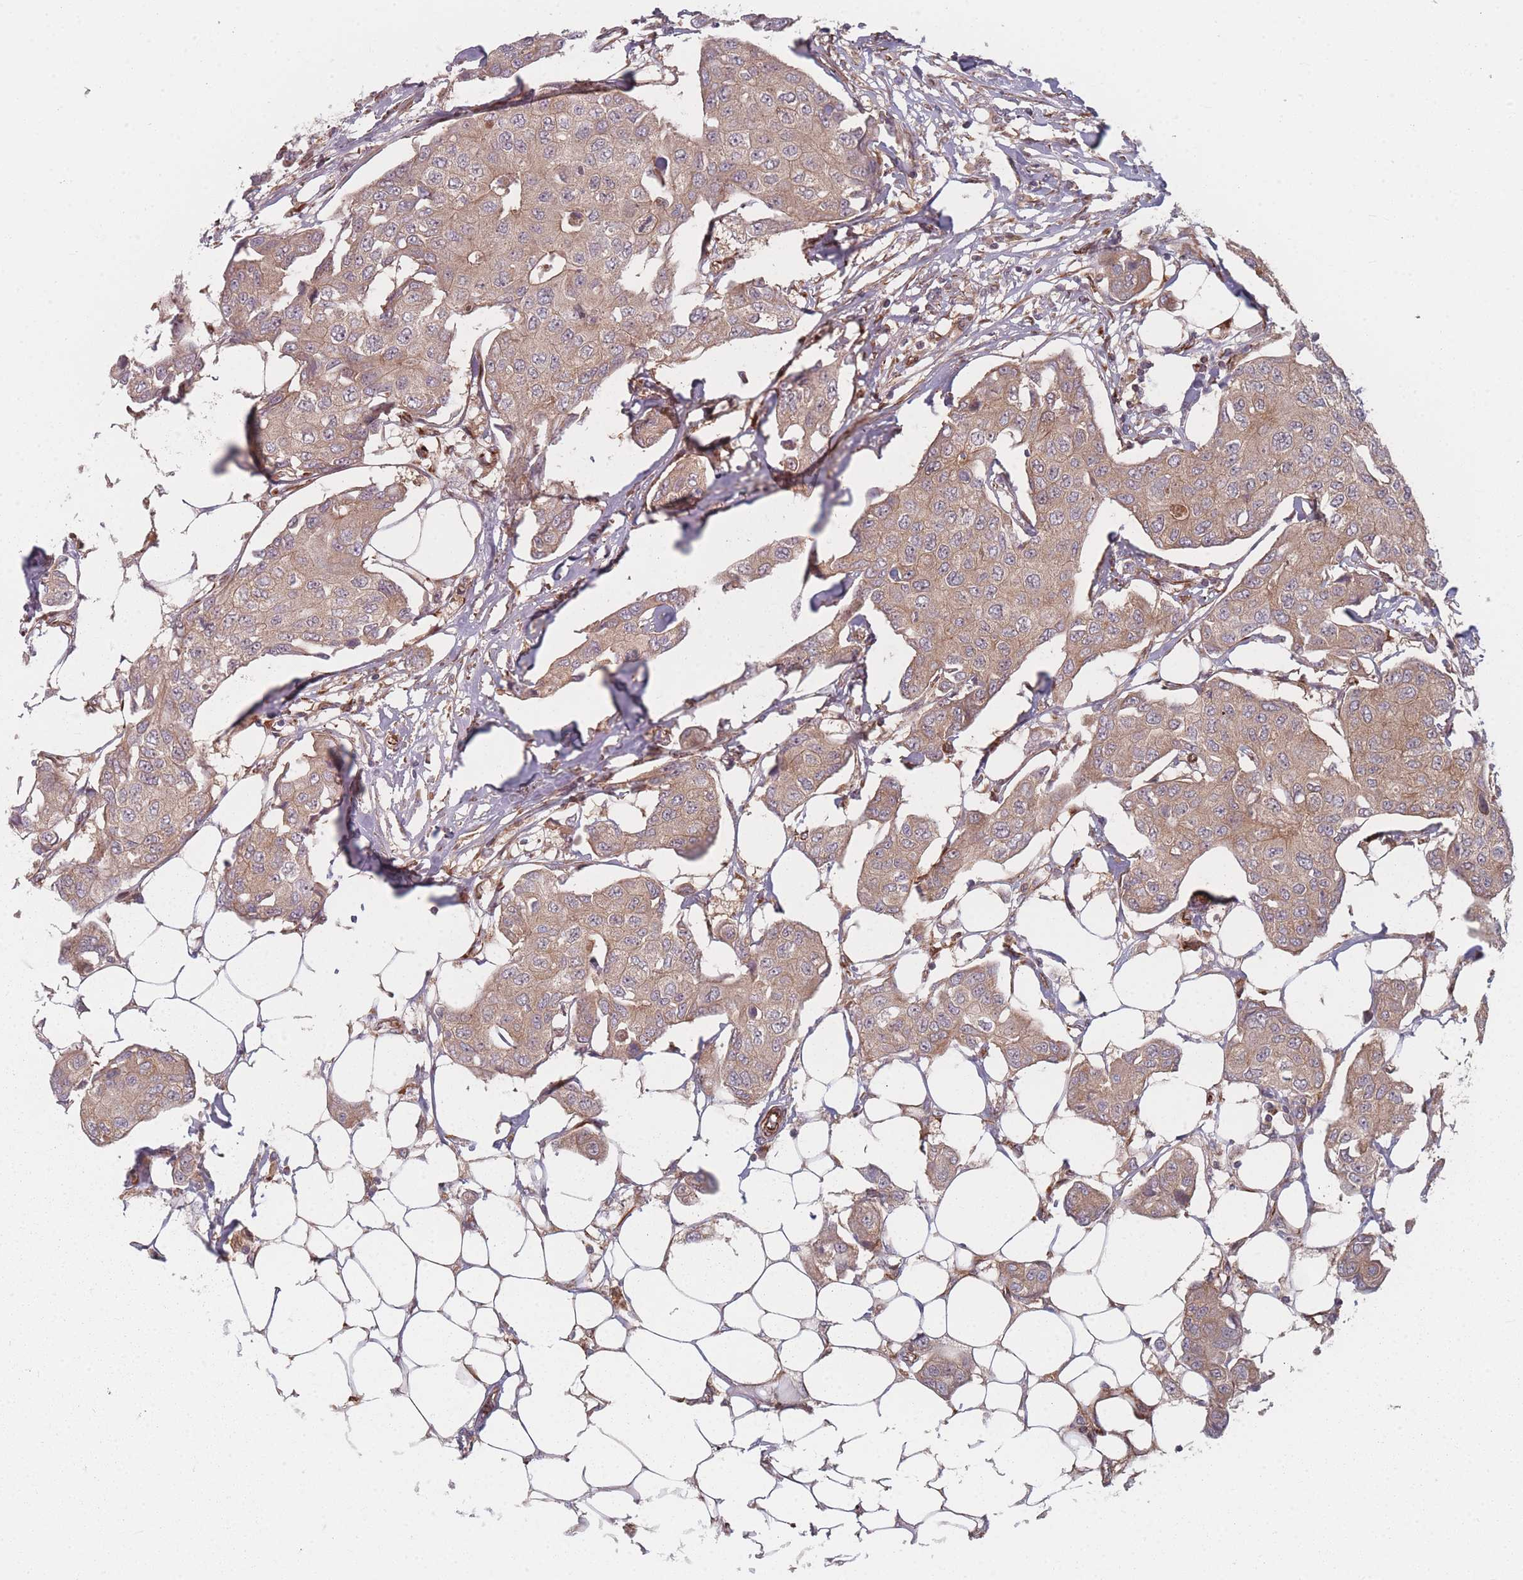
{"staining": {"intensity": "weak", "quantity": ">75%", "location": "cytoplasmic/membranous"}, "tissue": "breast cancer", "cell_type": "Tumor cells", "image_type": "cancer", "snomed": [{"axis": "morphology", "description": "Duct carcinoma"}, {"axis": "topography", "description": "Breast"}, {"axis": "topography", "description": "Lymph node"}], "caption": "Immunohistochemical staining of breast cancer (invasive ductal carcinoma) demonstrates low levels of weak cytoplasmic/membranous positivity in approximately >75% of tumor cells.", "gene": "EEF1AKMT2", "patient": {"sex": "female", "age": 80}}